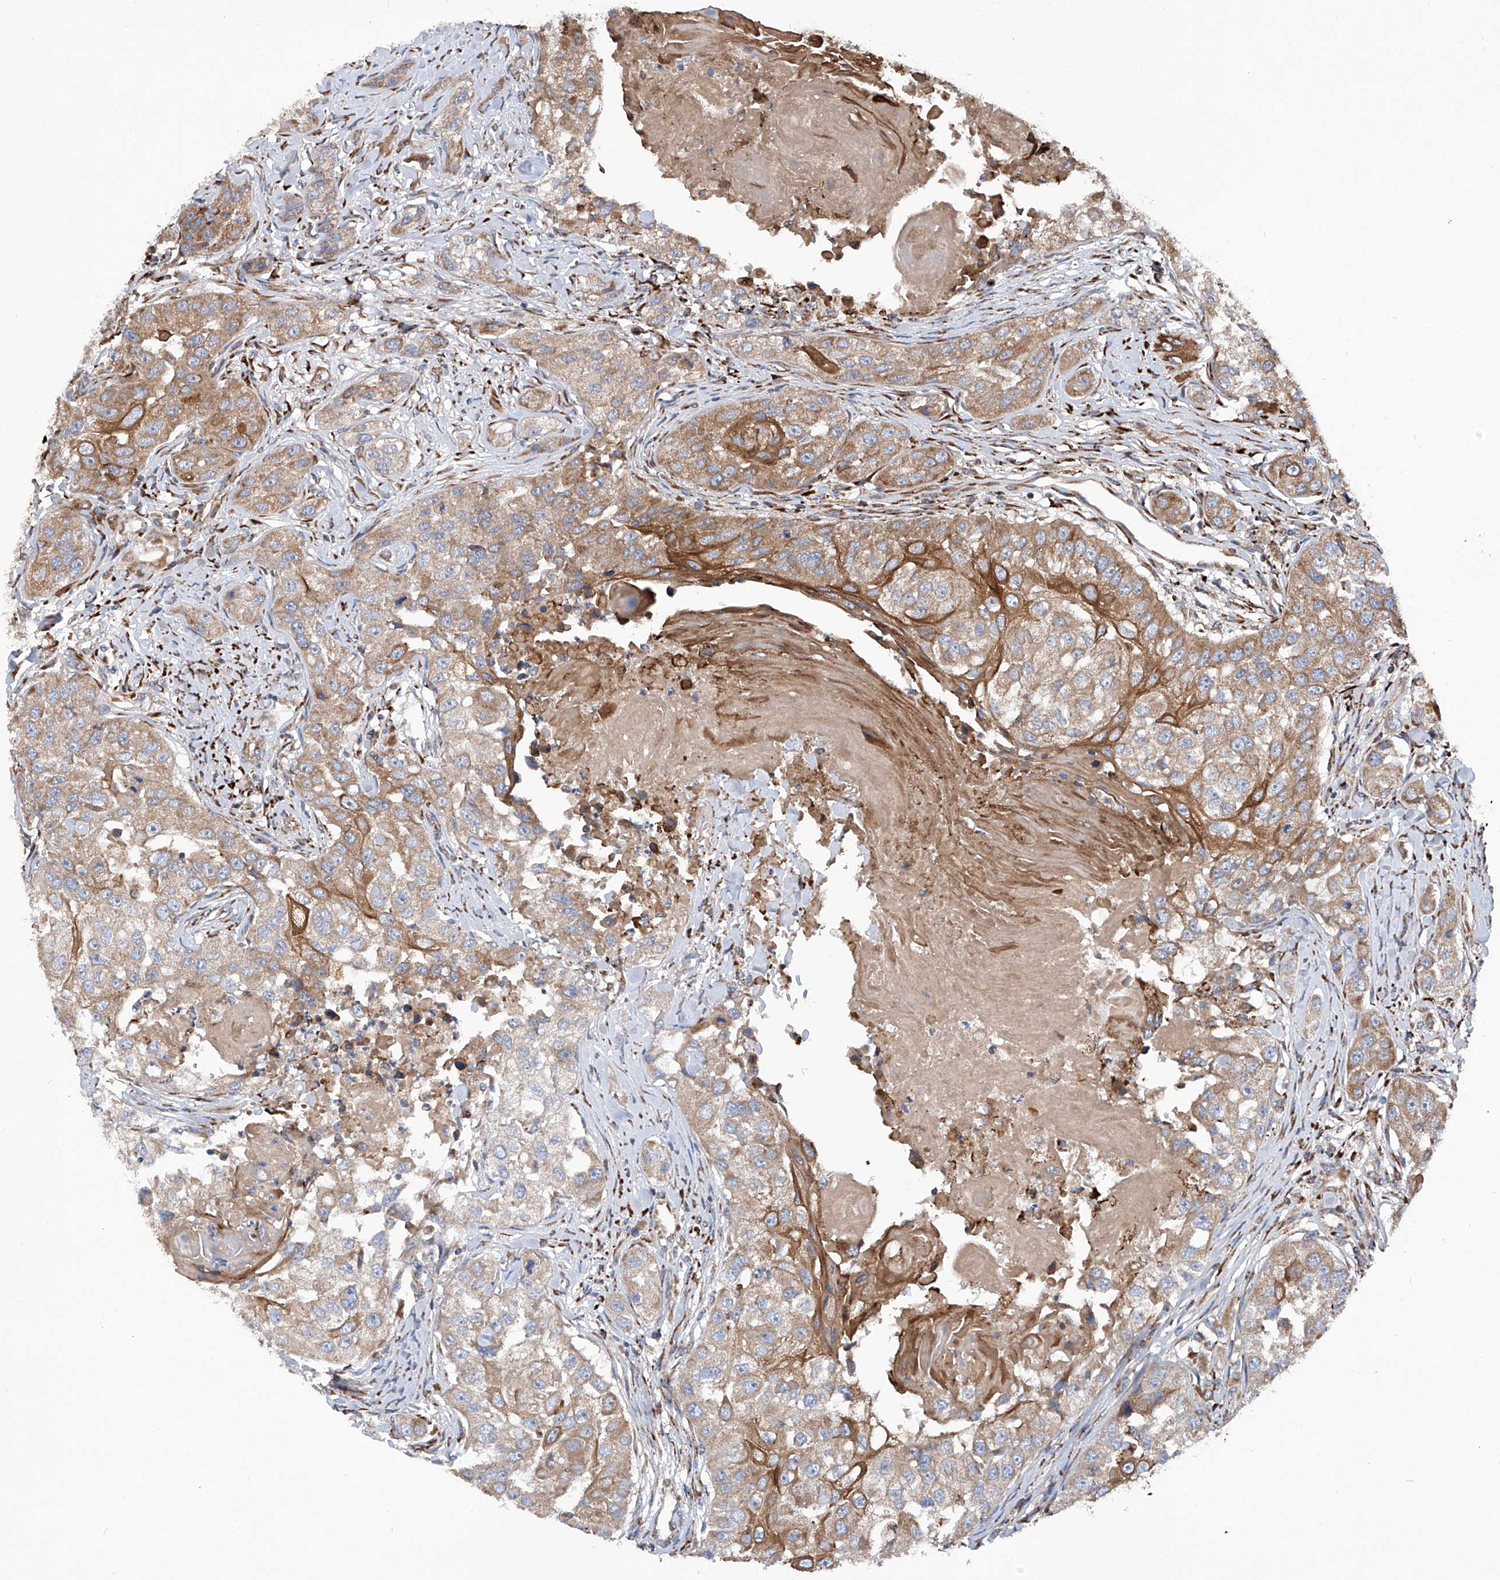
{"staining": {"intensity": "moderate", "quantity": "25%-75%", "location": "cytoplasmic/membranous"}, "tissue": "head and neck cancer", "cell_type": "Tumor cells", "image_type": "cancer", "snomed": [{"axis": "morphology", "description": "Normal tissue, NOS"}, {"axis": "morphology", "description": "Squamous cell carcinoma, NOS"}, {"axis": "topography", "description": "Skeletal muscle"}, {"axis": "topography", "description": "Head-Neck"}], "caption": "Squamous cell carcinoma (head and neck) stained with IHC displays moderate cytoplasmic/membranous expression in about 25%-75% of tumor cells.", "gene": "ASCC3", "patient": {"sex": "male", "age": 51}}